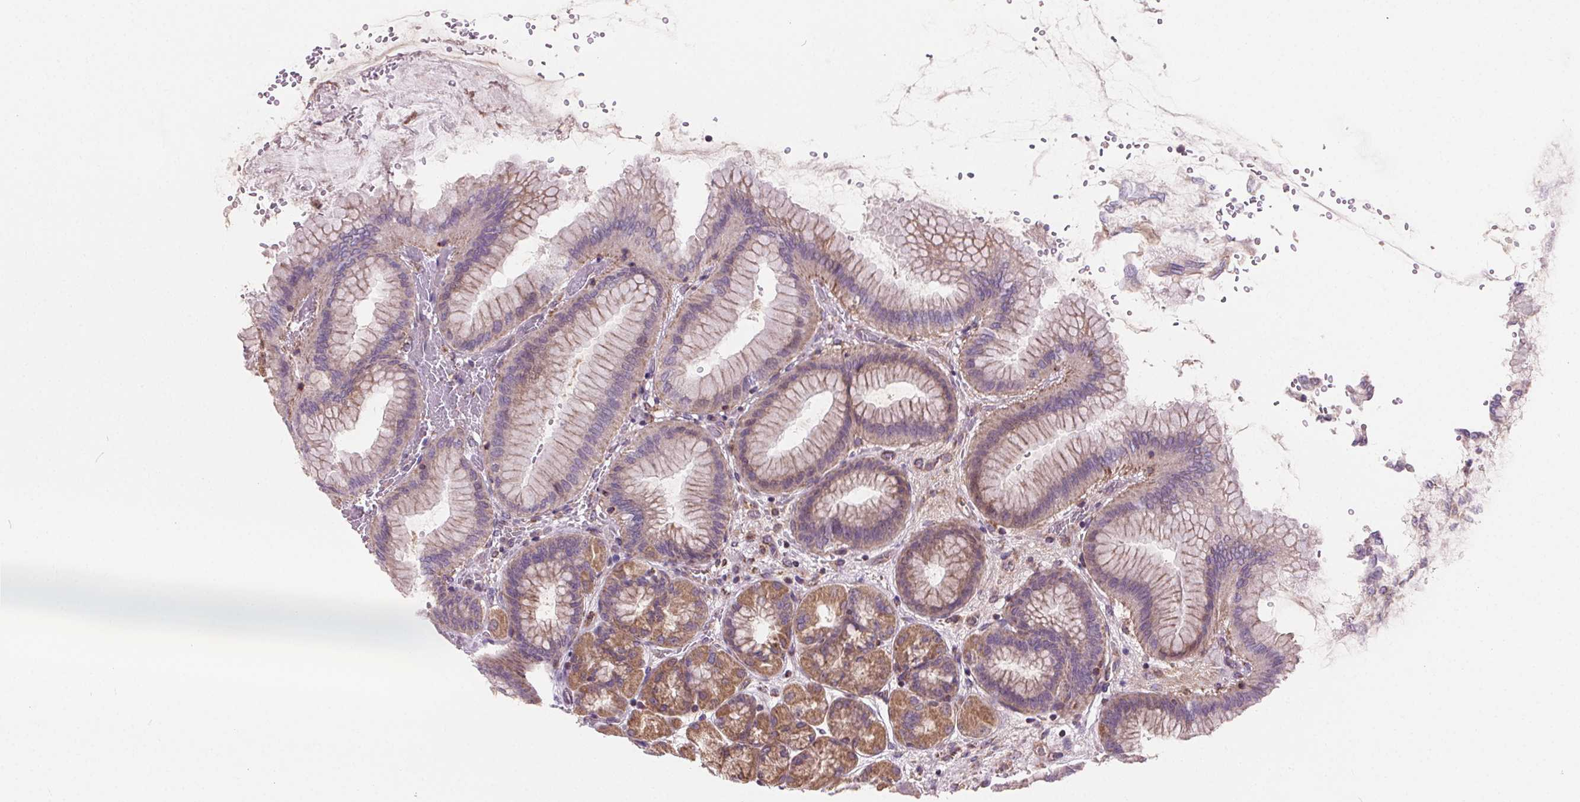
{"staining": {"intensity": "moderate", "quantity": ">75%", "location": "cytoplasmic/membranous"}, "tissue": "stomach", "cell_type": "Glandular cells", "image_type": "normal", "snomed": [{"axis": "morphology", "description": "Normal tissue, NOS"}, {"axis": "topography", "description": "Stomach, upper"}], "caption": "A brown stain highlights moderate cytoplasmic/membranous staining of a protein in glandular cells of benign stomach. (Brightfield microscopy of DAB IHC at high magnification).", "gene": "GOLT1B", "patient": {"sex": "female", "age": 56}}